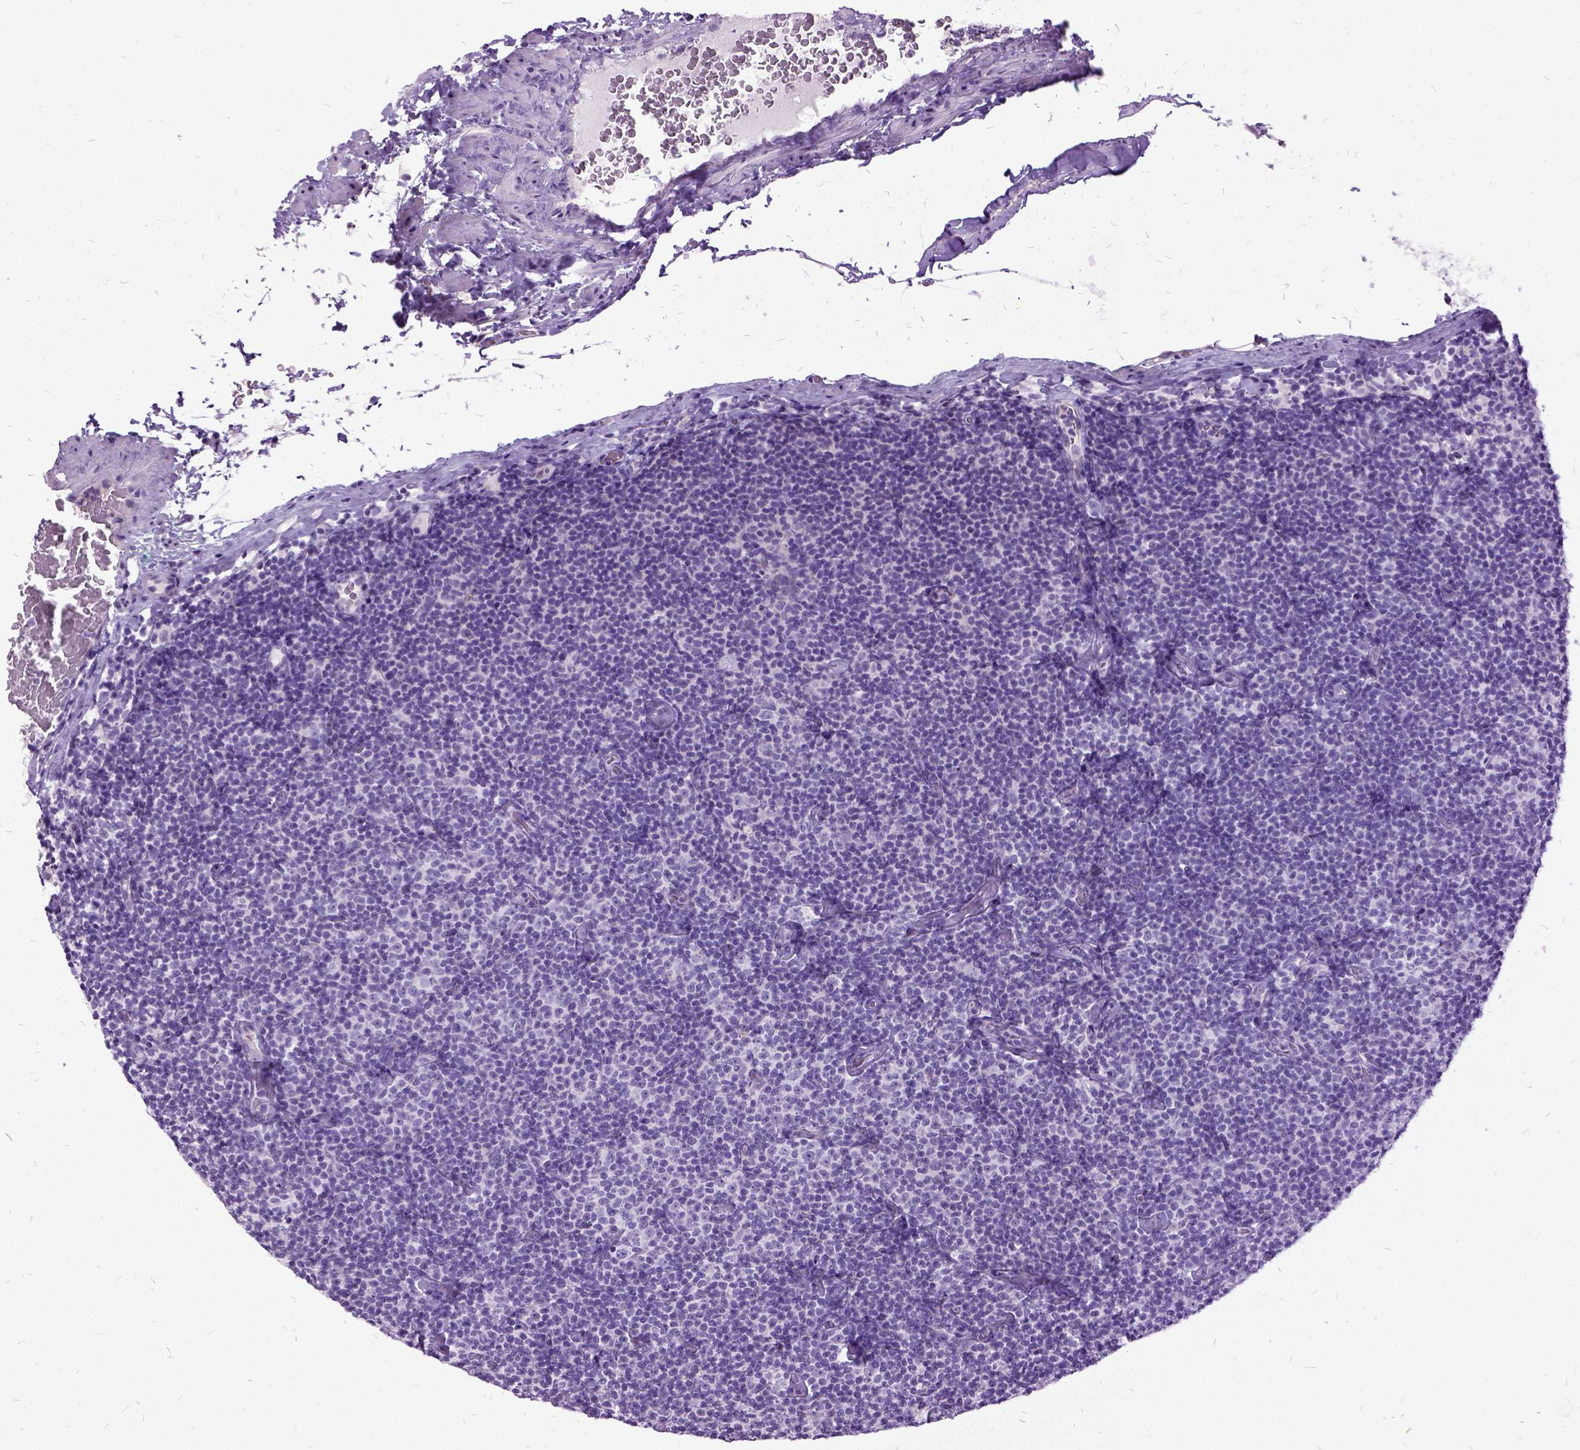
{"staining": {"intensity": "negative", "quantity": "none", "location": "none"}, "tissue": "lymphoma", "cell_type": "Tumor cells", "image_type": "cancer", "snomed": [{"axis": "morphology", "description": "Malignant lymphoma, non-Hodgkin's type, Low grade"}, {"axis": "topography", "description": "Lymph node"}], "caption": "A high-resolution photomicrograph shows IHC staining of lymphoma, which reveals no significant positivity in tumor cells. (DAB (3,3'-diaminobenzidine) IHC, high magnification).", "gene": "MME", "patient": {"sex": "male", "age": 81}}